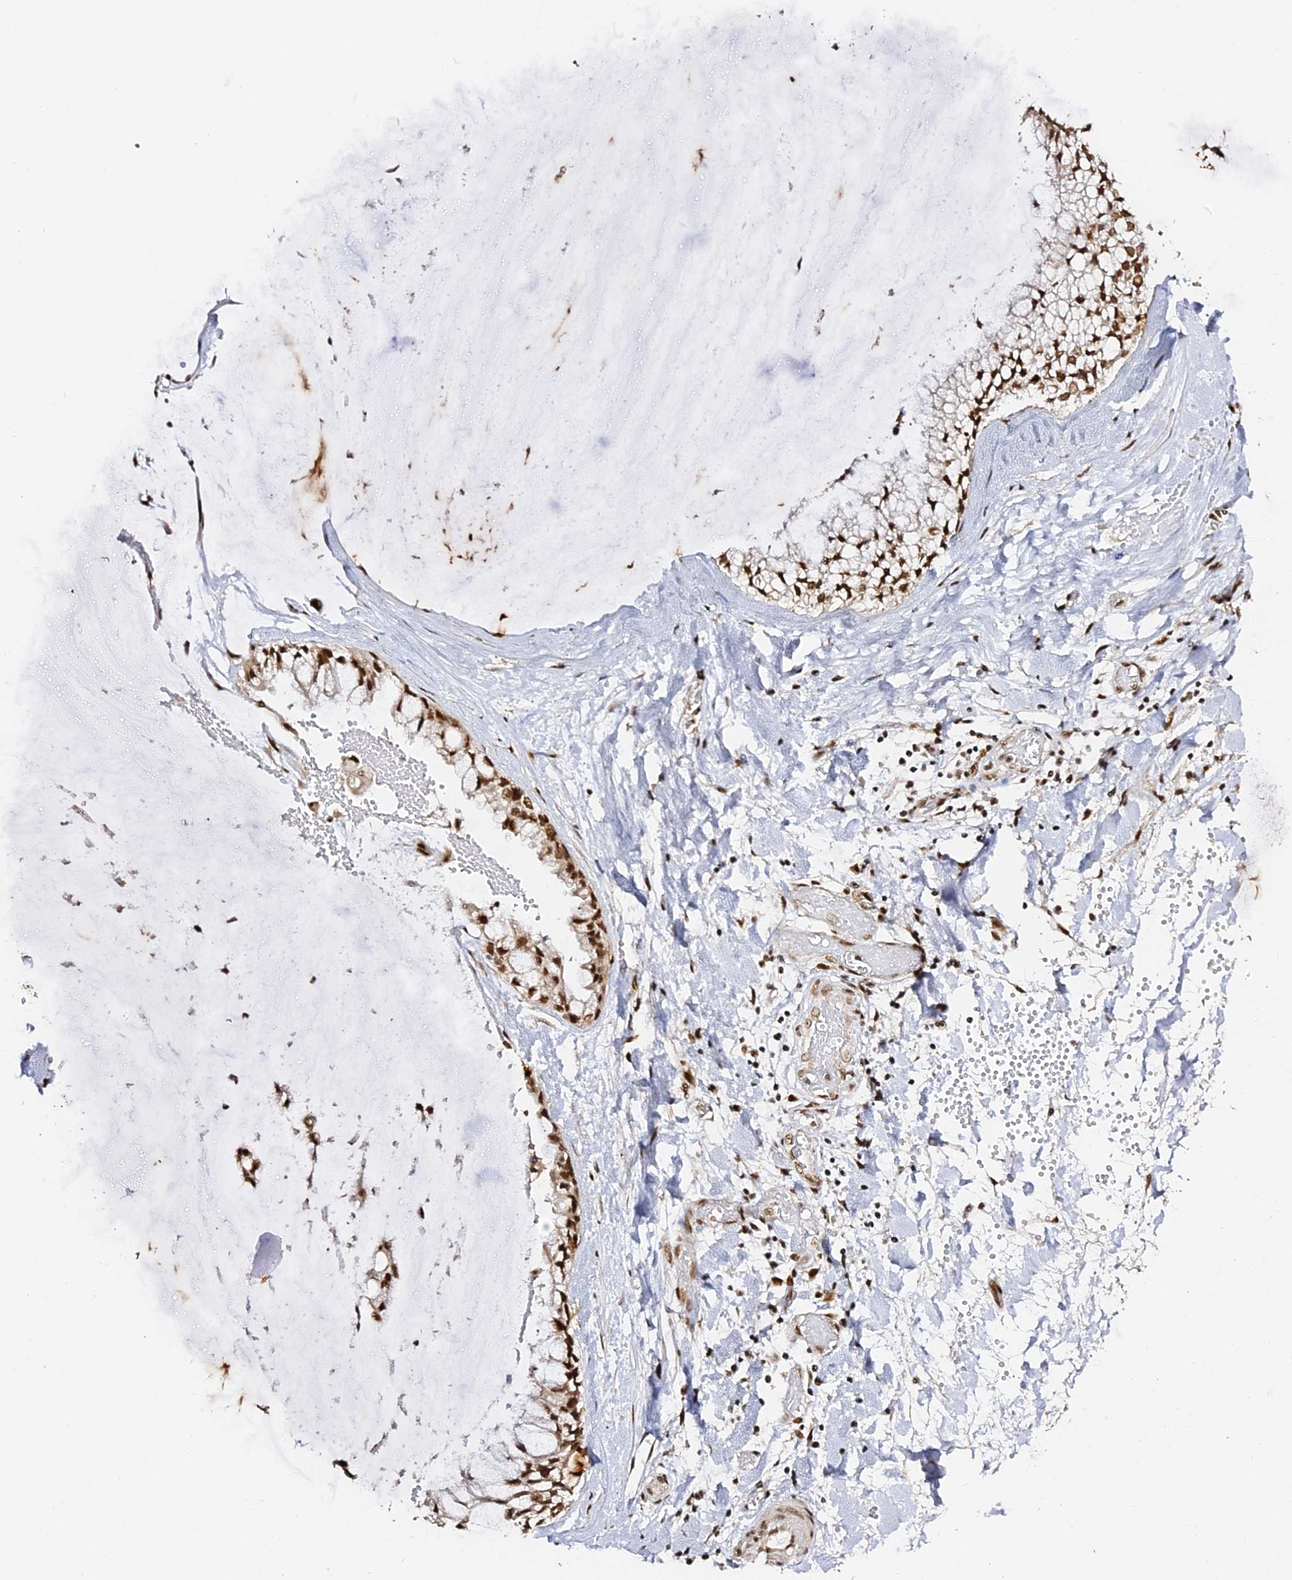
{"staining": {"intensity": "strong", "quantity": ">75%", "location": "nuclear"}, "tissue": "ovarian cancer", "cell_type": "Tumor cells", "image_type": "cancer", "snomed": [{"axis": "morphology", "description": "Cystadenocarcinoma, mucinous, NOS"}, {"axis": "topography", "description": "Ovary"}], "caption": "Protein staining by IHC shows strong nuclear positivity in about >75% of tumor cells in ovarian cancer. The staining was performed using DAB, with brown indicating positive protein expression. Nuclei are stained blue with hematoxylin.", "gene": "MCRS1", "patient": {"sex": "female", "age": 39}}